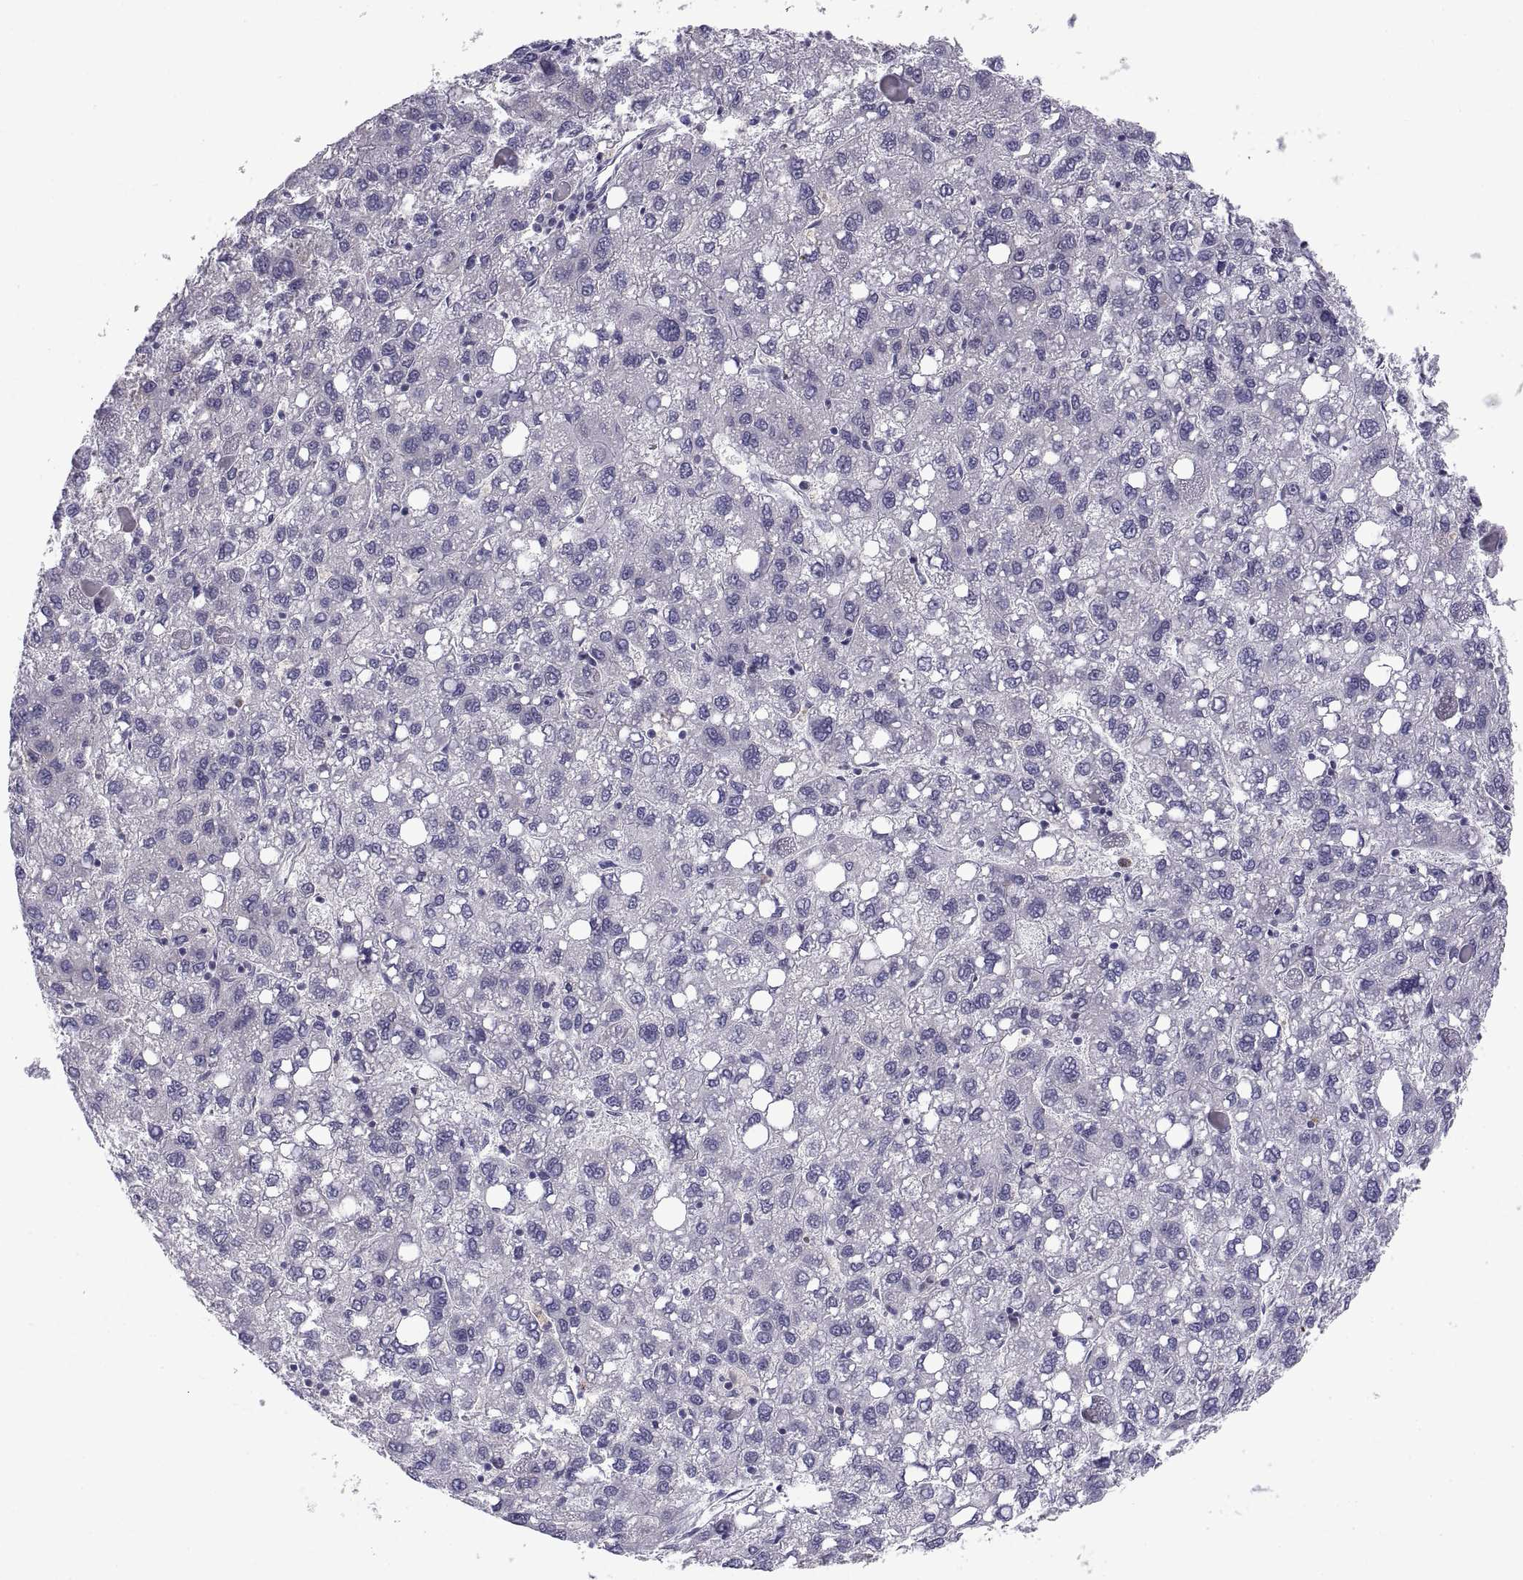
{"staining": {"intensity": "negative", "quantity": "none", "location": "none"}, "tissue": "liver cancer", "cell_type": "Tumor cells", "image_type": "cancer", "snomed": [{"axis": "morphology", "description": "Carcinoma, Hepatocellular, NOS"}, {"axis": "topography", "description": "Liver"}], "caption": "Histopathology image shows no significant protein staining in tumor cells of liver hepatocellular carcinoma.", "gene": "PKP1", "patient": {"sex": "female", "age": 82}}